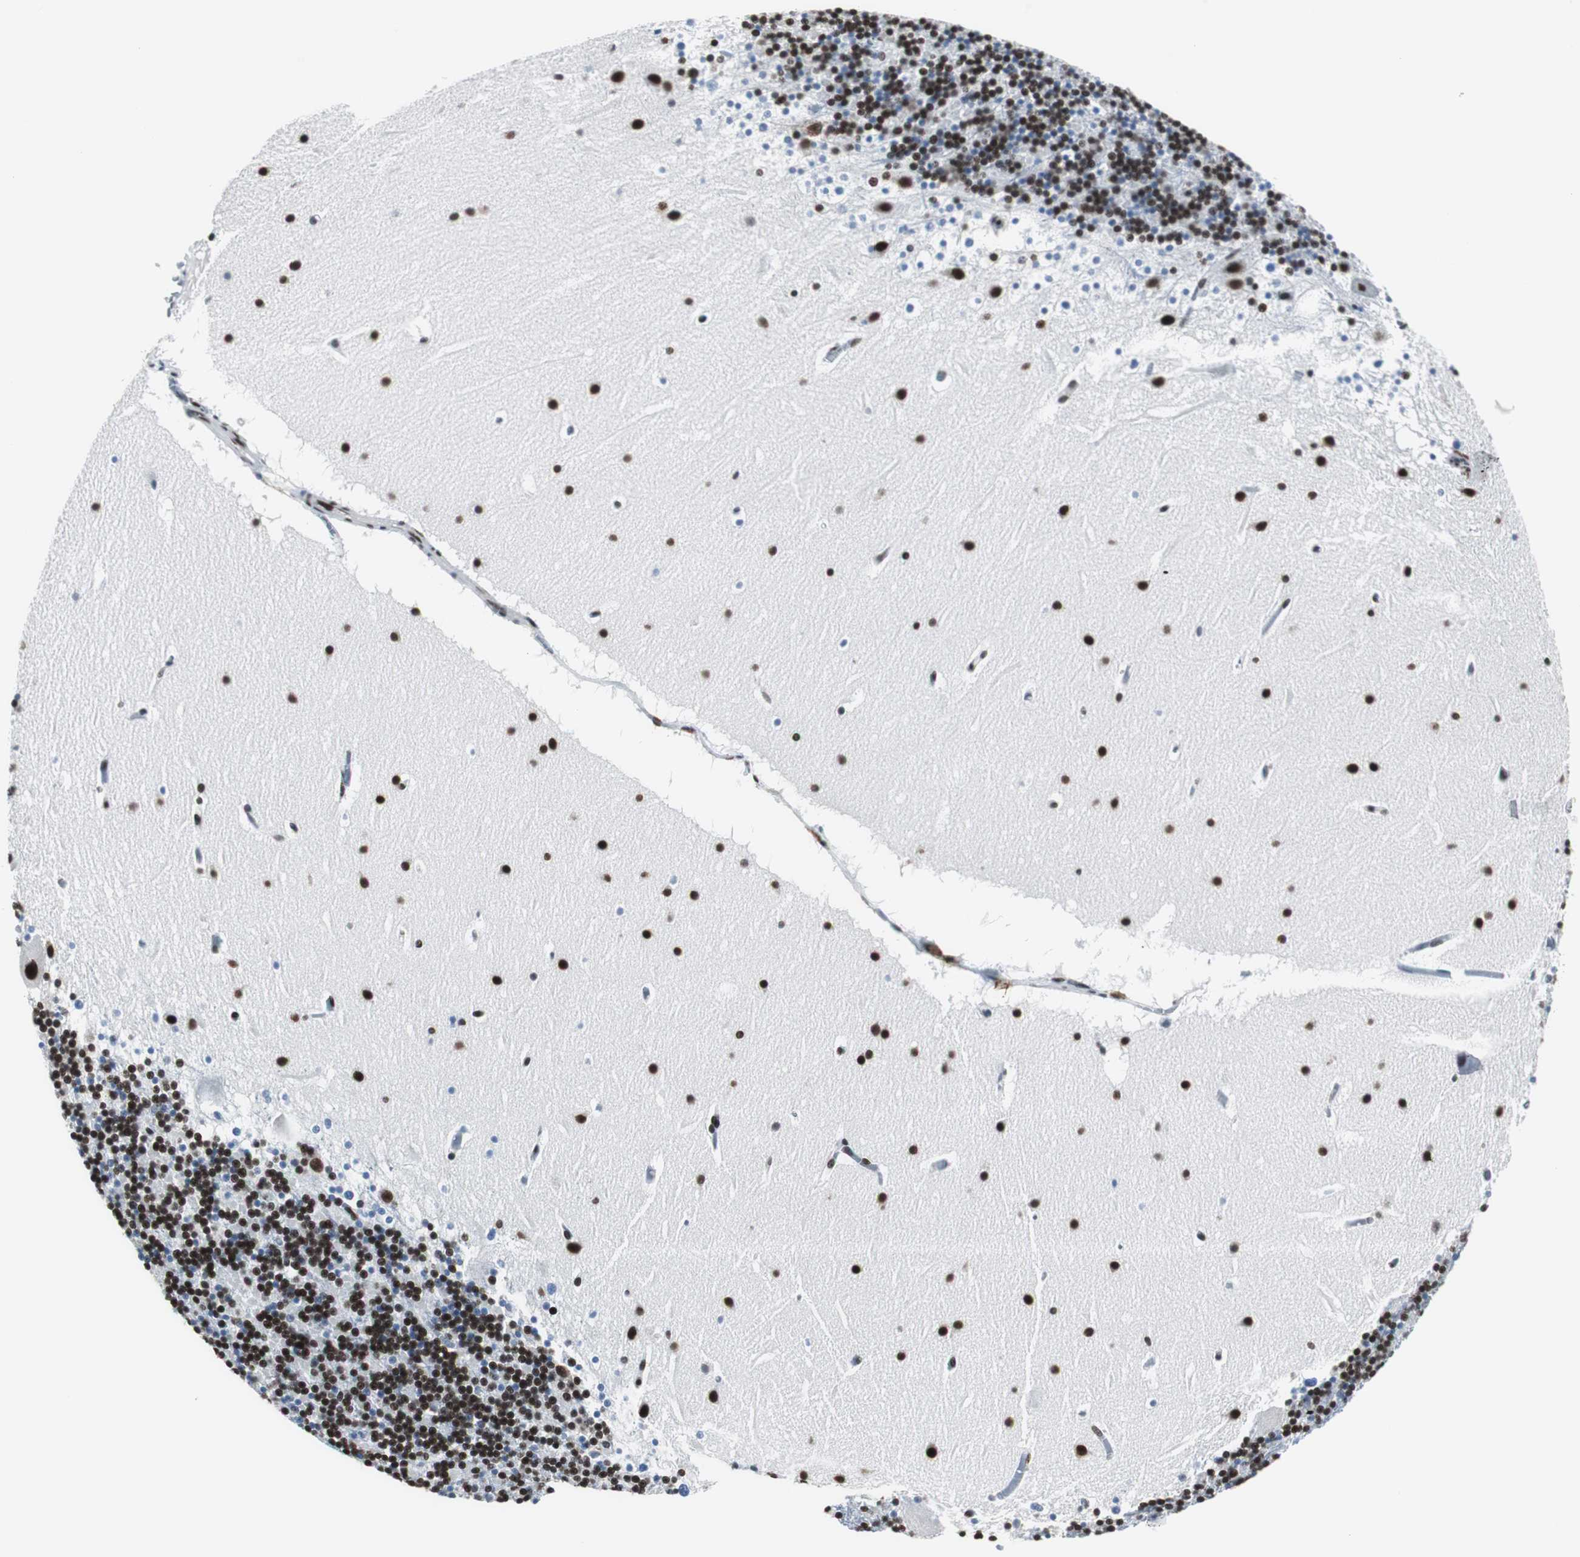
{"staining": {"intensity": "strong", "quantity": ">75%", "location": "nuclear"}, "tissue": "cerebellum", "cell_type": "Cells in granular layer", "image_type": "normal", "snomed": [{"axis": "morphology", "description": "Normal tissue, NOS"}, {"axis": "topography", "description": "Cerebellum"}], "caption": "Benign cerebellum demonstrates strong nuclear expression in about >75% of cells in granular layer, visualized by immunohistochemistry.", "gene": "XRCC1", "patient": {"sex": "male", "age": 45}}